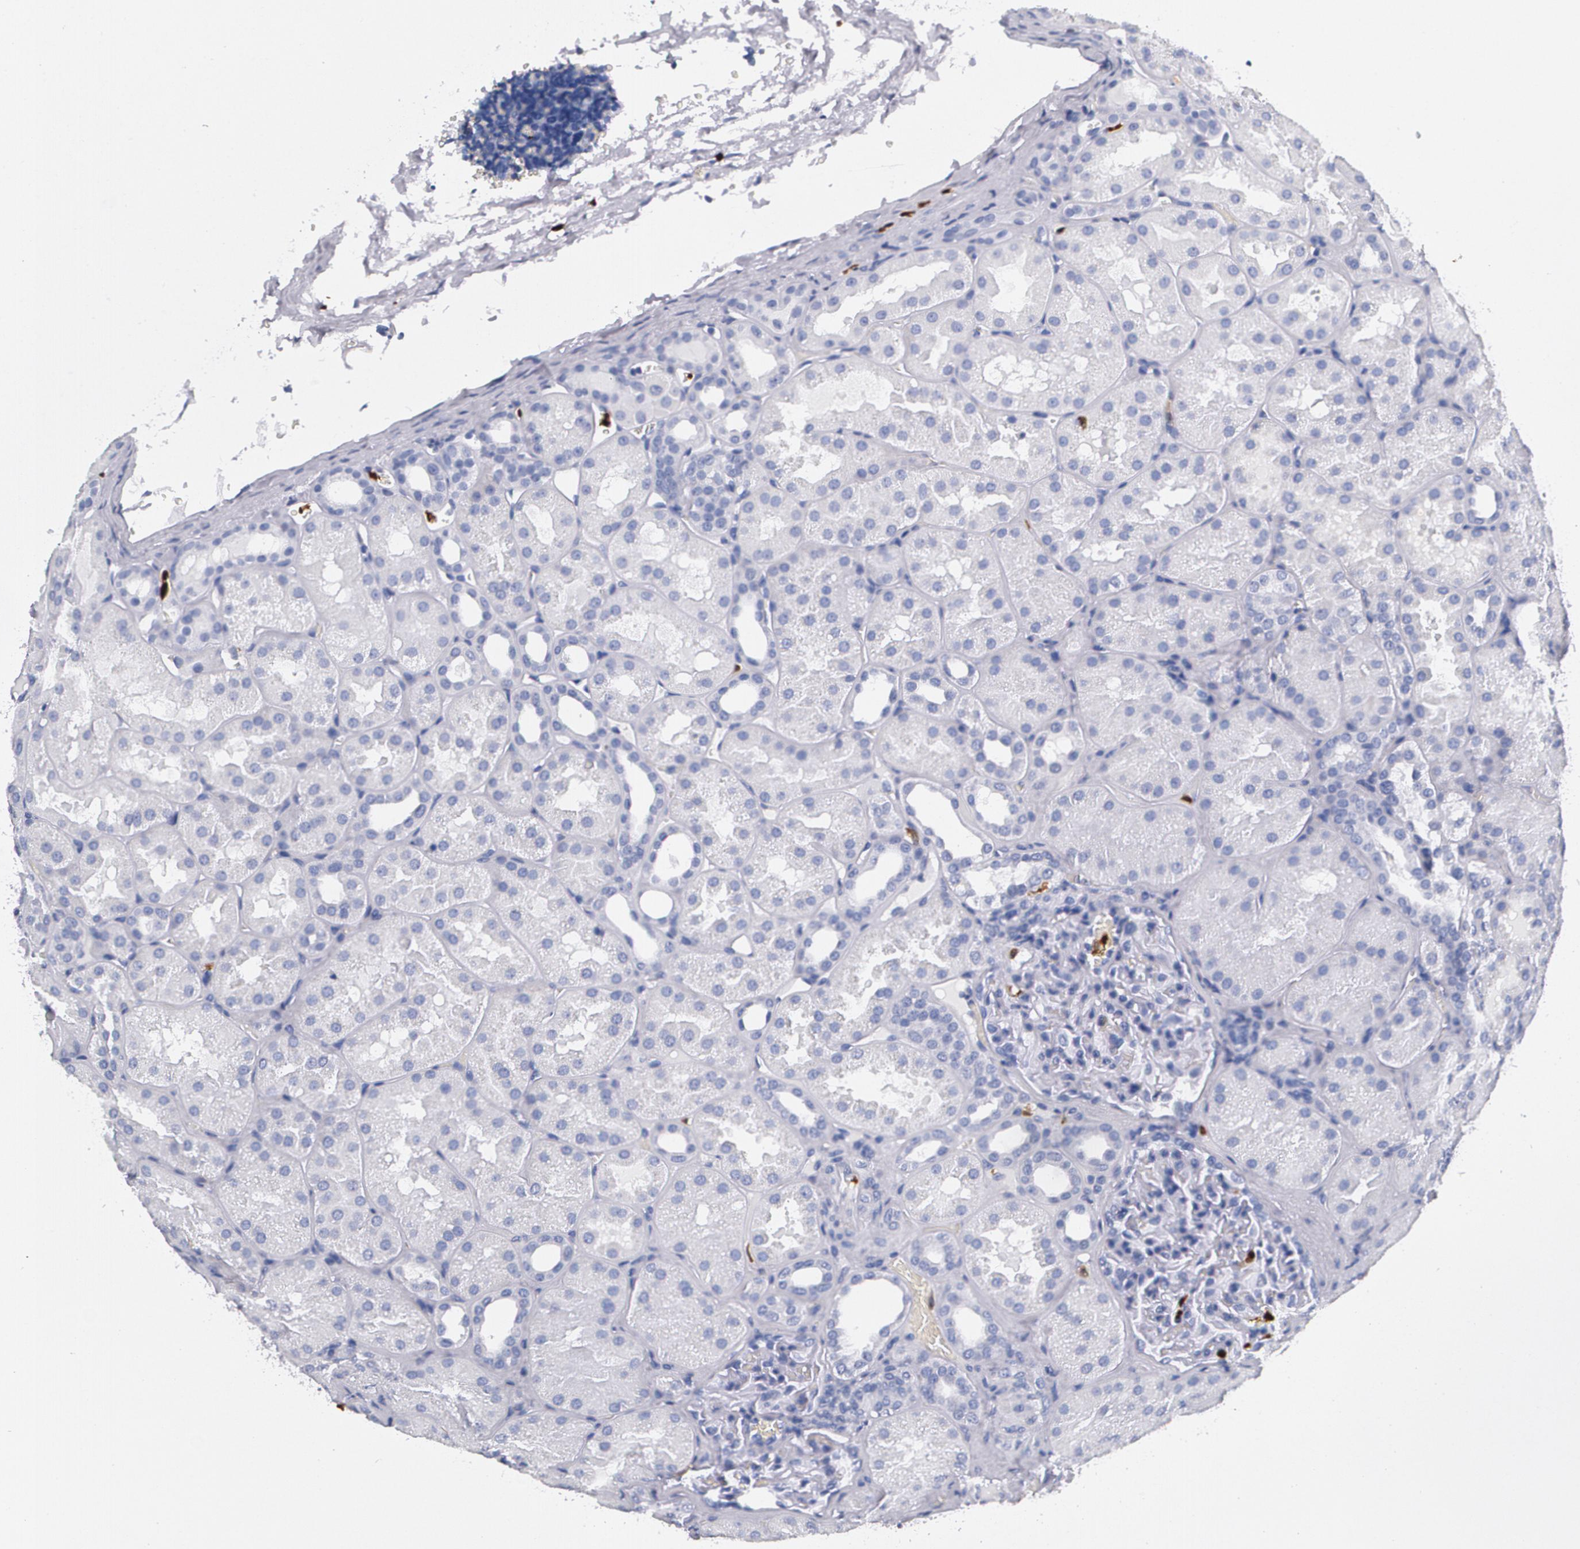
{"staining": {"intensity": "negative", "quantity": "none", "location": "none"}, "tissue": "kidney", "cell_type": "Cells in glomeruli", "image_type": "normal", "snomed": [{"axis": "morphology", "description": "Normal tissue, NOS"}, {"axis": "topography", "description": "Kidney"}], "caption": "This image is of benign kidney stained with immunohistochemistry (IHC) to label a protein in brown with the nuclei are counter-stained blue. There is no expression in cells in glomeruli. The staining is performed using DAB (3,3'-diaminobenzidine) brown chromogen with nuclei counter-stained in using hematoxylin.", "gene": "S100A8", "patient": {"sex": "male", "age": 28}}